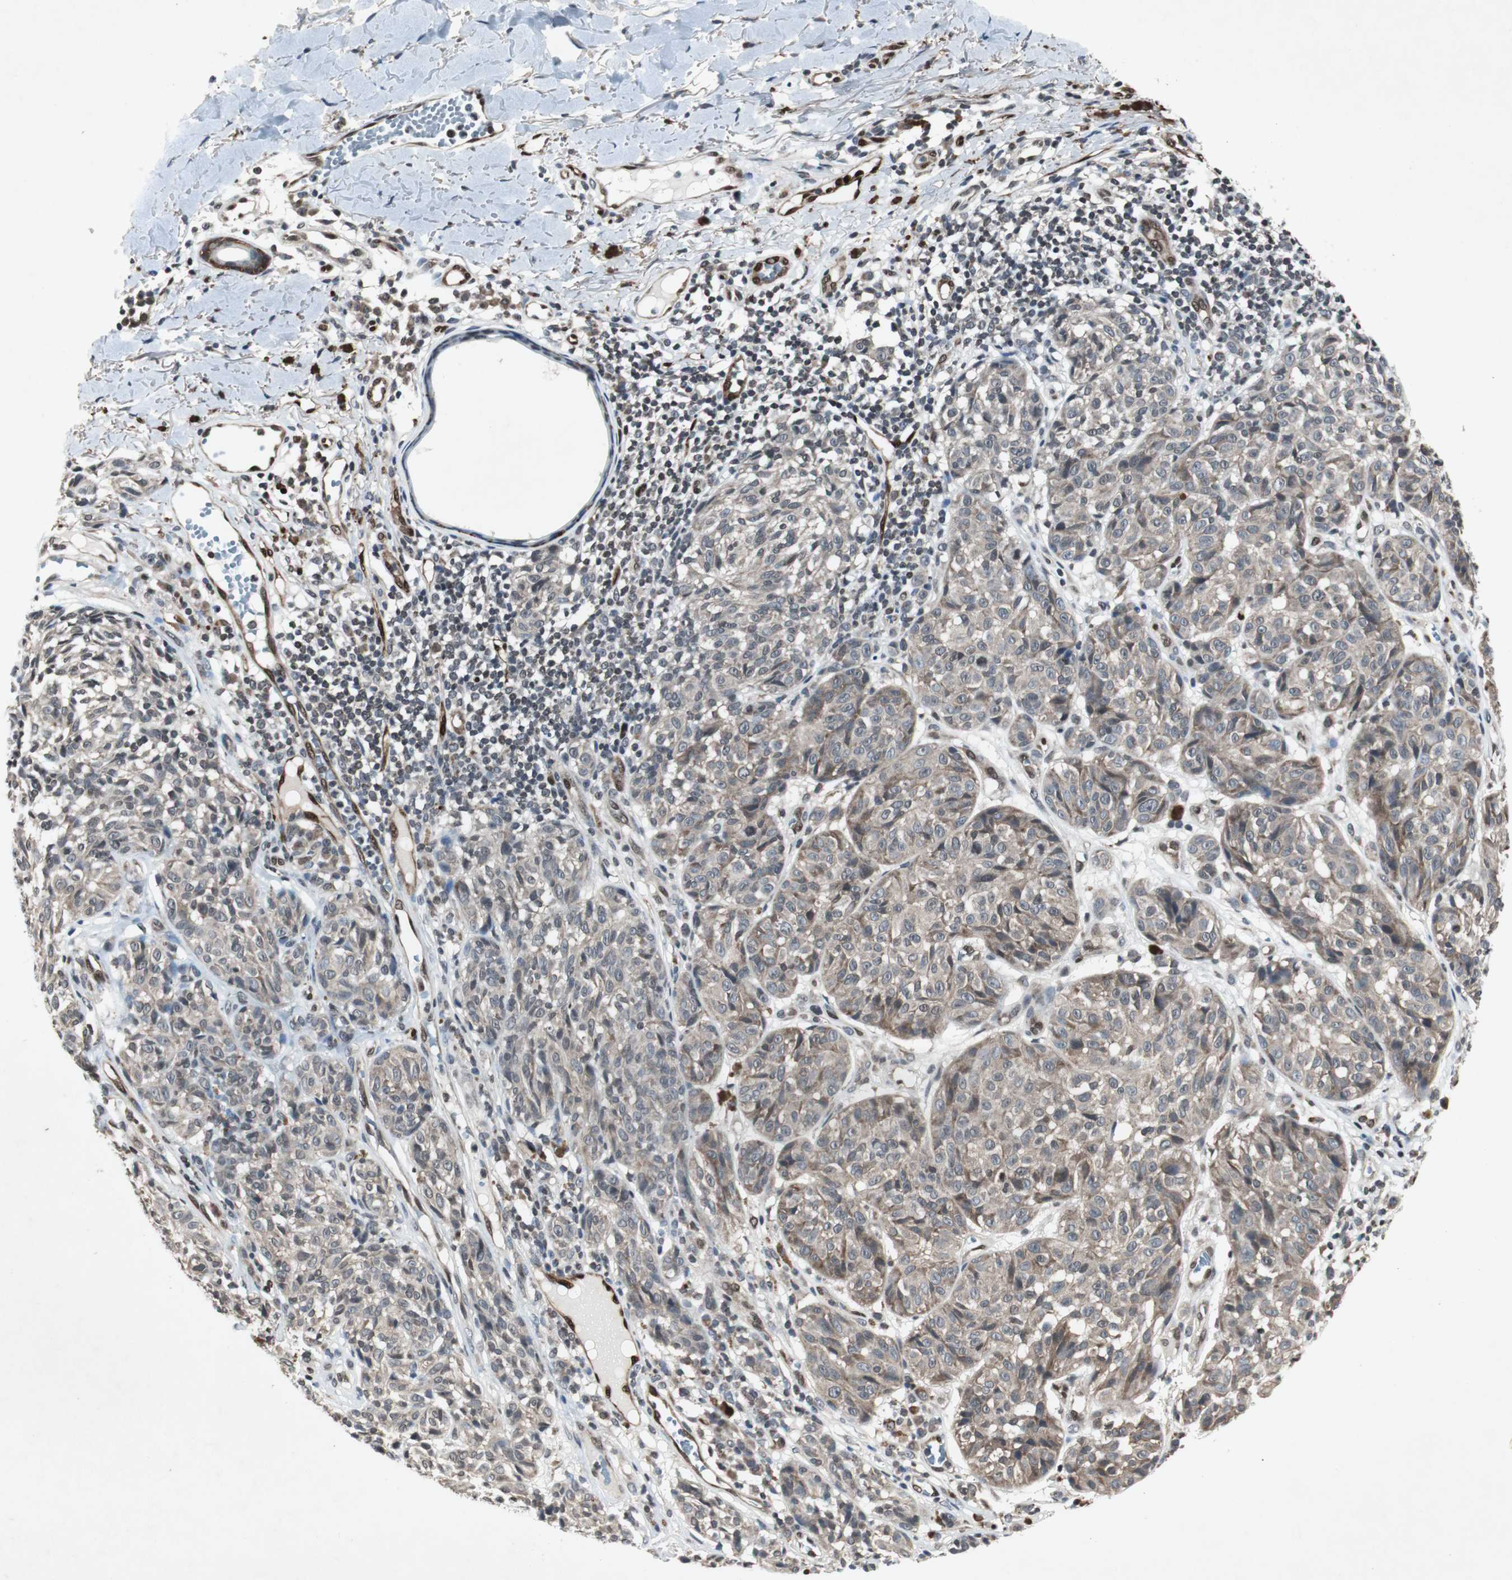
{"staining": {"intensity": "weak", "quantity": "<25%", "location": "cytoplasmic/membranous"}, "tissue": "melanoma", "cell_type": "Tumor cells", "image_type": "cancer", "snomed": [{"axis": "morphology", "description": "Malignant melanoma, NOS"}, {"axis": "topography", "description": "Skin"}], "caption": "This is a micrograph of IHC staining of malignant melanoma, which shows no staining in tumor cells.", "gene": "SMAD1", "patient": {"sex": "female", "age": 46}}